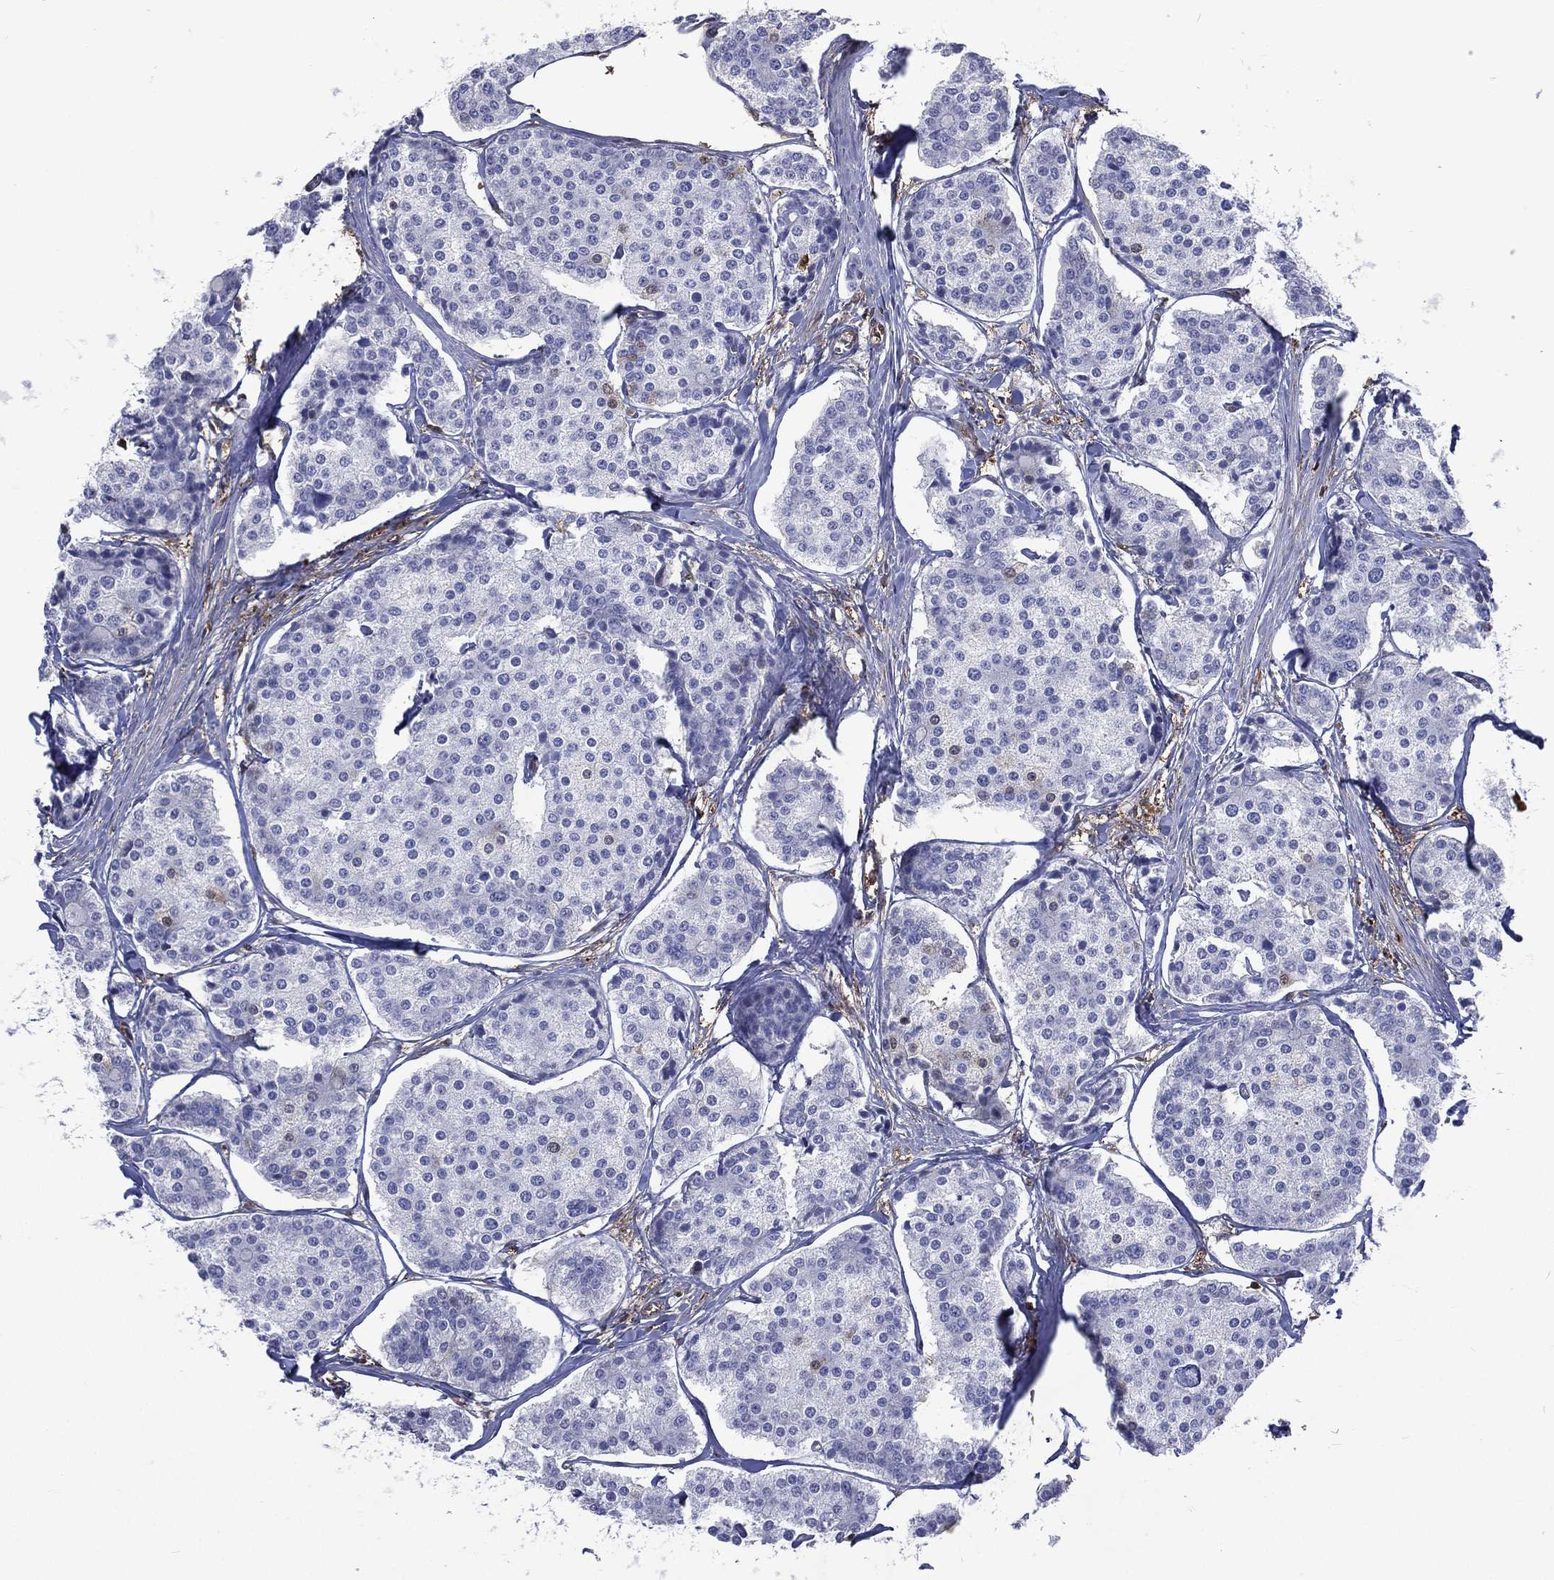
{"staining": {"intensity": "negative", "quantity": "none", "location": "none"}, "tissue": "carcinoid", "cell_type": "Tumor cells", "image_type": "cancer", "snomed": [{"axis": "morphology", "description": "Carcinoid, malignant, NOS"}, {"axis": "topography", "description": "Small intestine"}], "caption": "Immunohistochemical staining of carcinoid displays no significant expression in tumor cells.", "gene": "MTAP", "patient": {"sex": "female", "age": 65}}